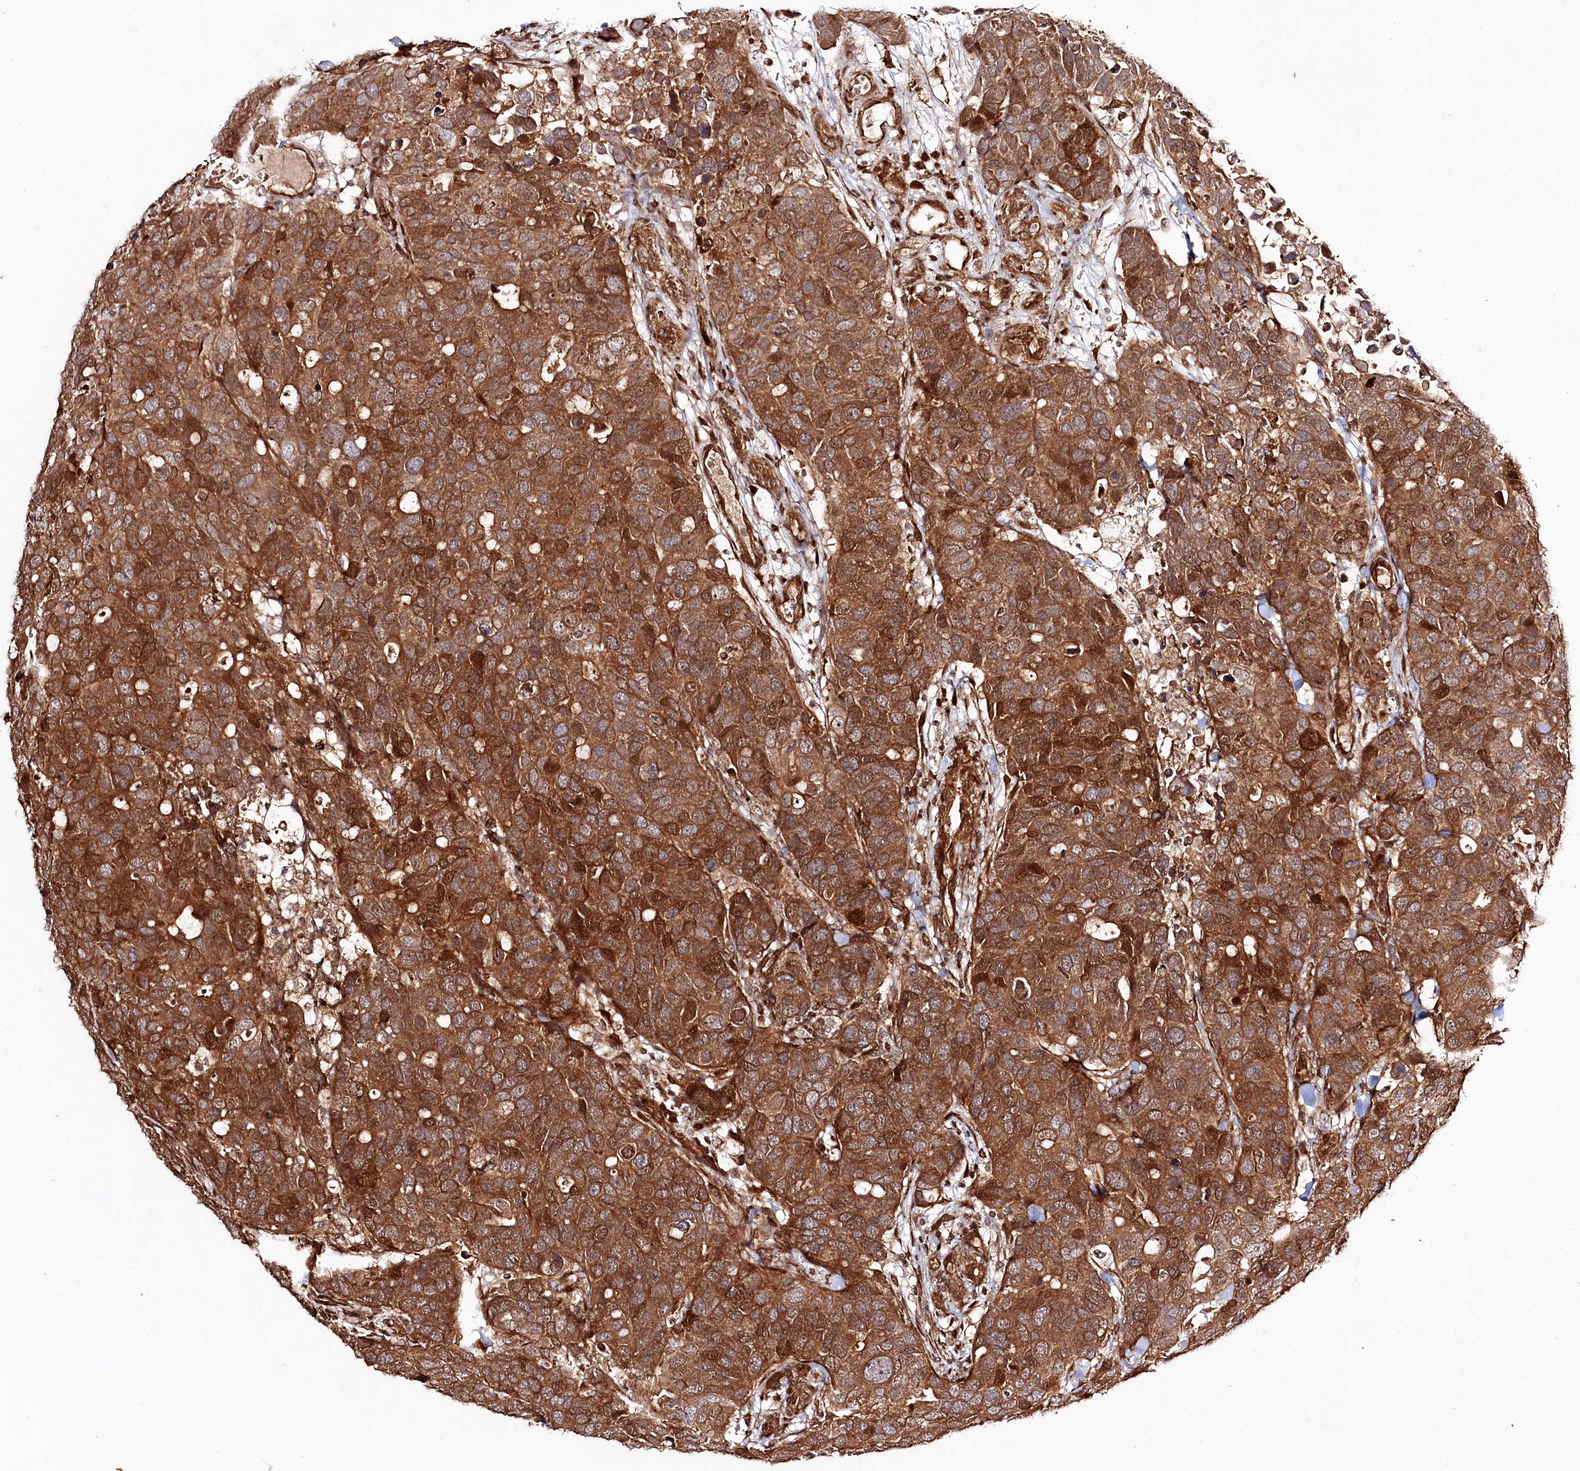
{"staining": {"intensity": "strong", "quantity": ">75%", "location": "cytoplasmic/membranous"}, "tissue": "breast cancer", "cell_type": "Tumor cells", "image_type": "cancer", "snomed": [{"axis": "morphology", "description": "Duct carcinoma"}, {"axis": "topography", "description": "Breast"}], "caption": "A histopathology image of human breast cancer stained for a protein shows strong cytoplasmic/membranous brown staining in tumor cells. The staining was performed using DAB to visualize the protein expression in brown, while the nuclei were stained in blue with hematoxylin (Magnification: 20x).", "gene": "REXO2", "patient": {"sex": "female", "age": 83}}